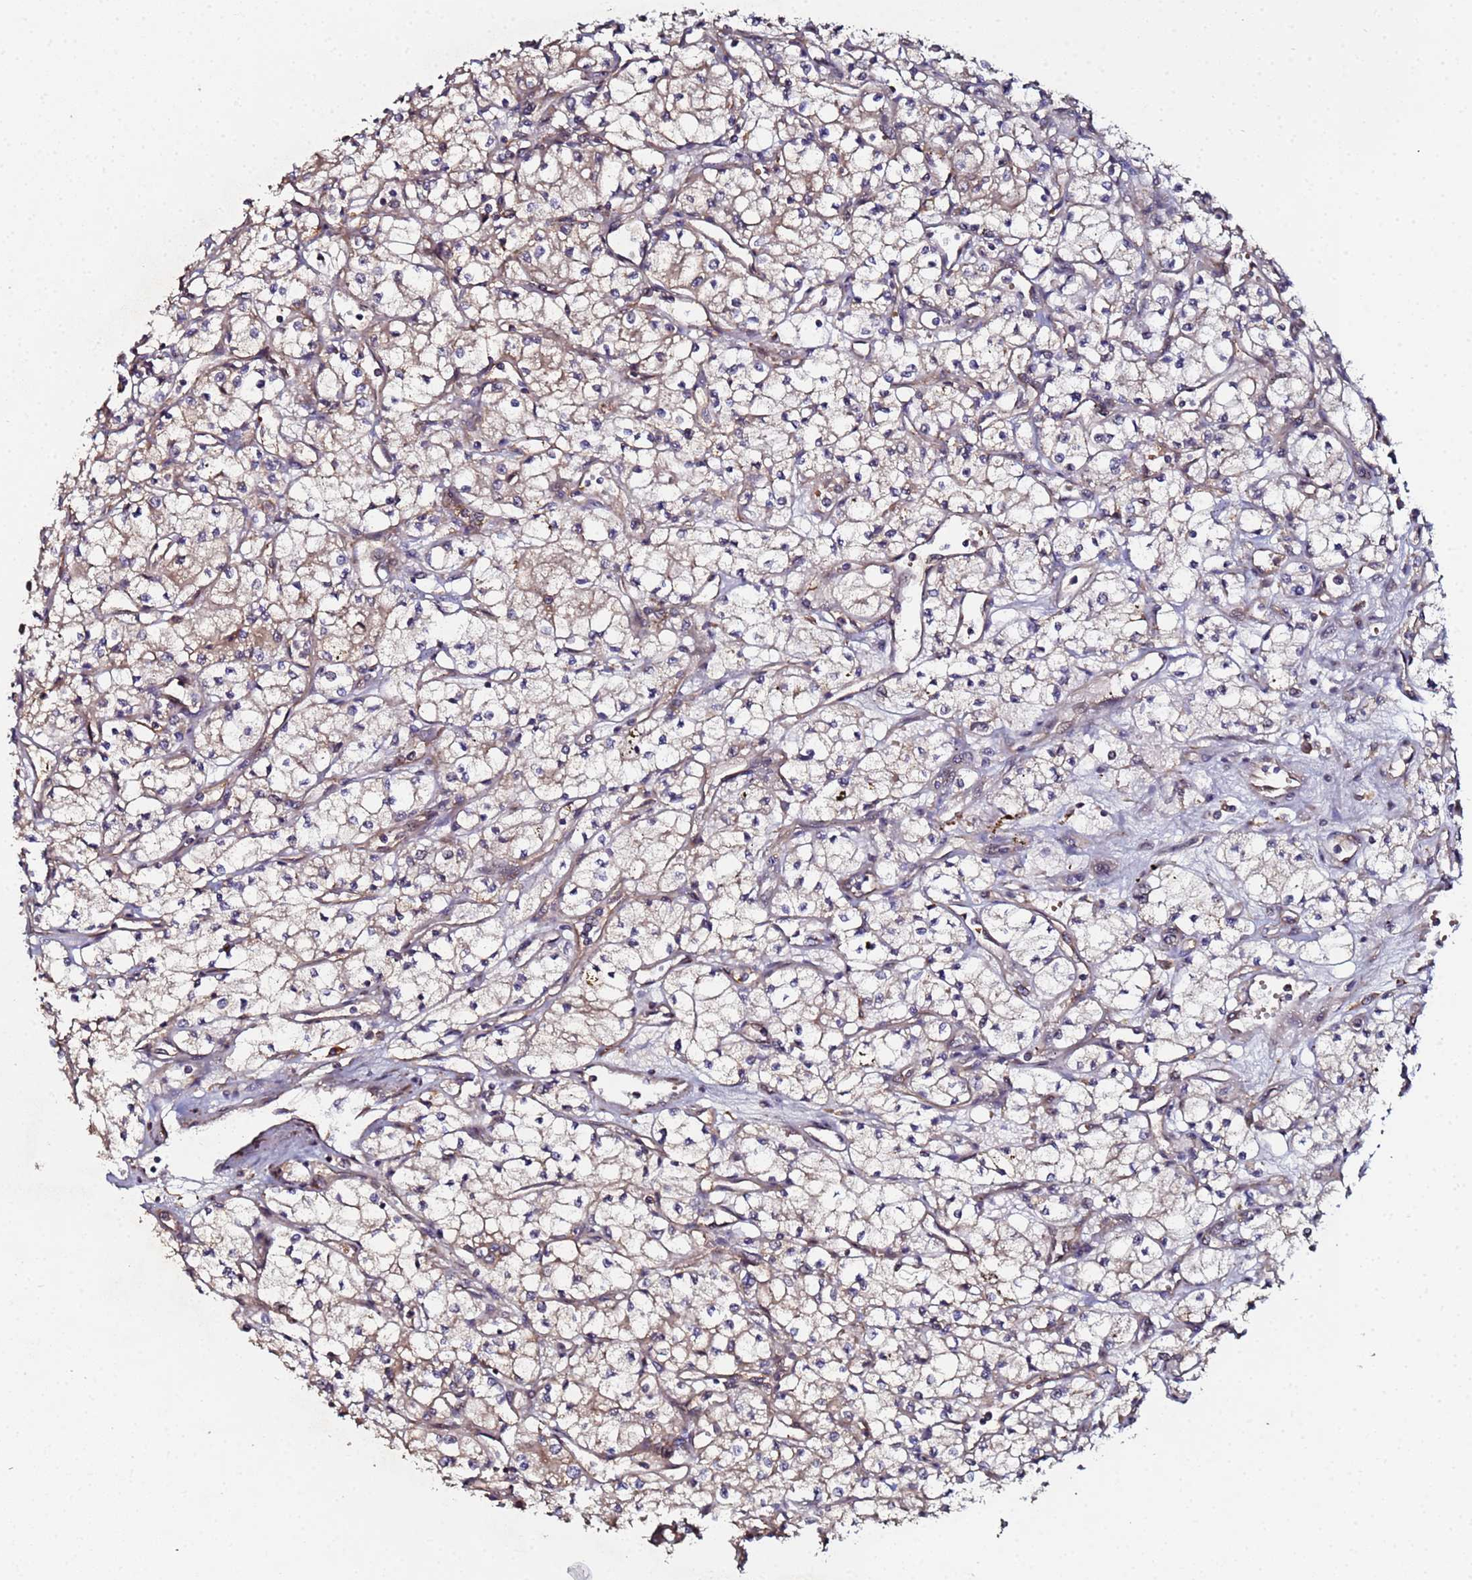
{"staining": {"intensity": "moderate", "quantity": "<25%", "location": "cytoplasmic/membranous"}, "tissue": "renal cancer", "cell_type": "Tumor cells", "image_type": "cancer", "snomed": [{"axis": "morphology", "description": "Adenocarcinoma, NOS"}, {"axis": "topography", "description": "Kidney"}], "caption": "Renal cancer tissue shows moderate cytoplasmic/membranous expression in about <25% of tumor cells", "gene": "OSER1", "patient": {"sex": "male", "age": 59}}